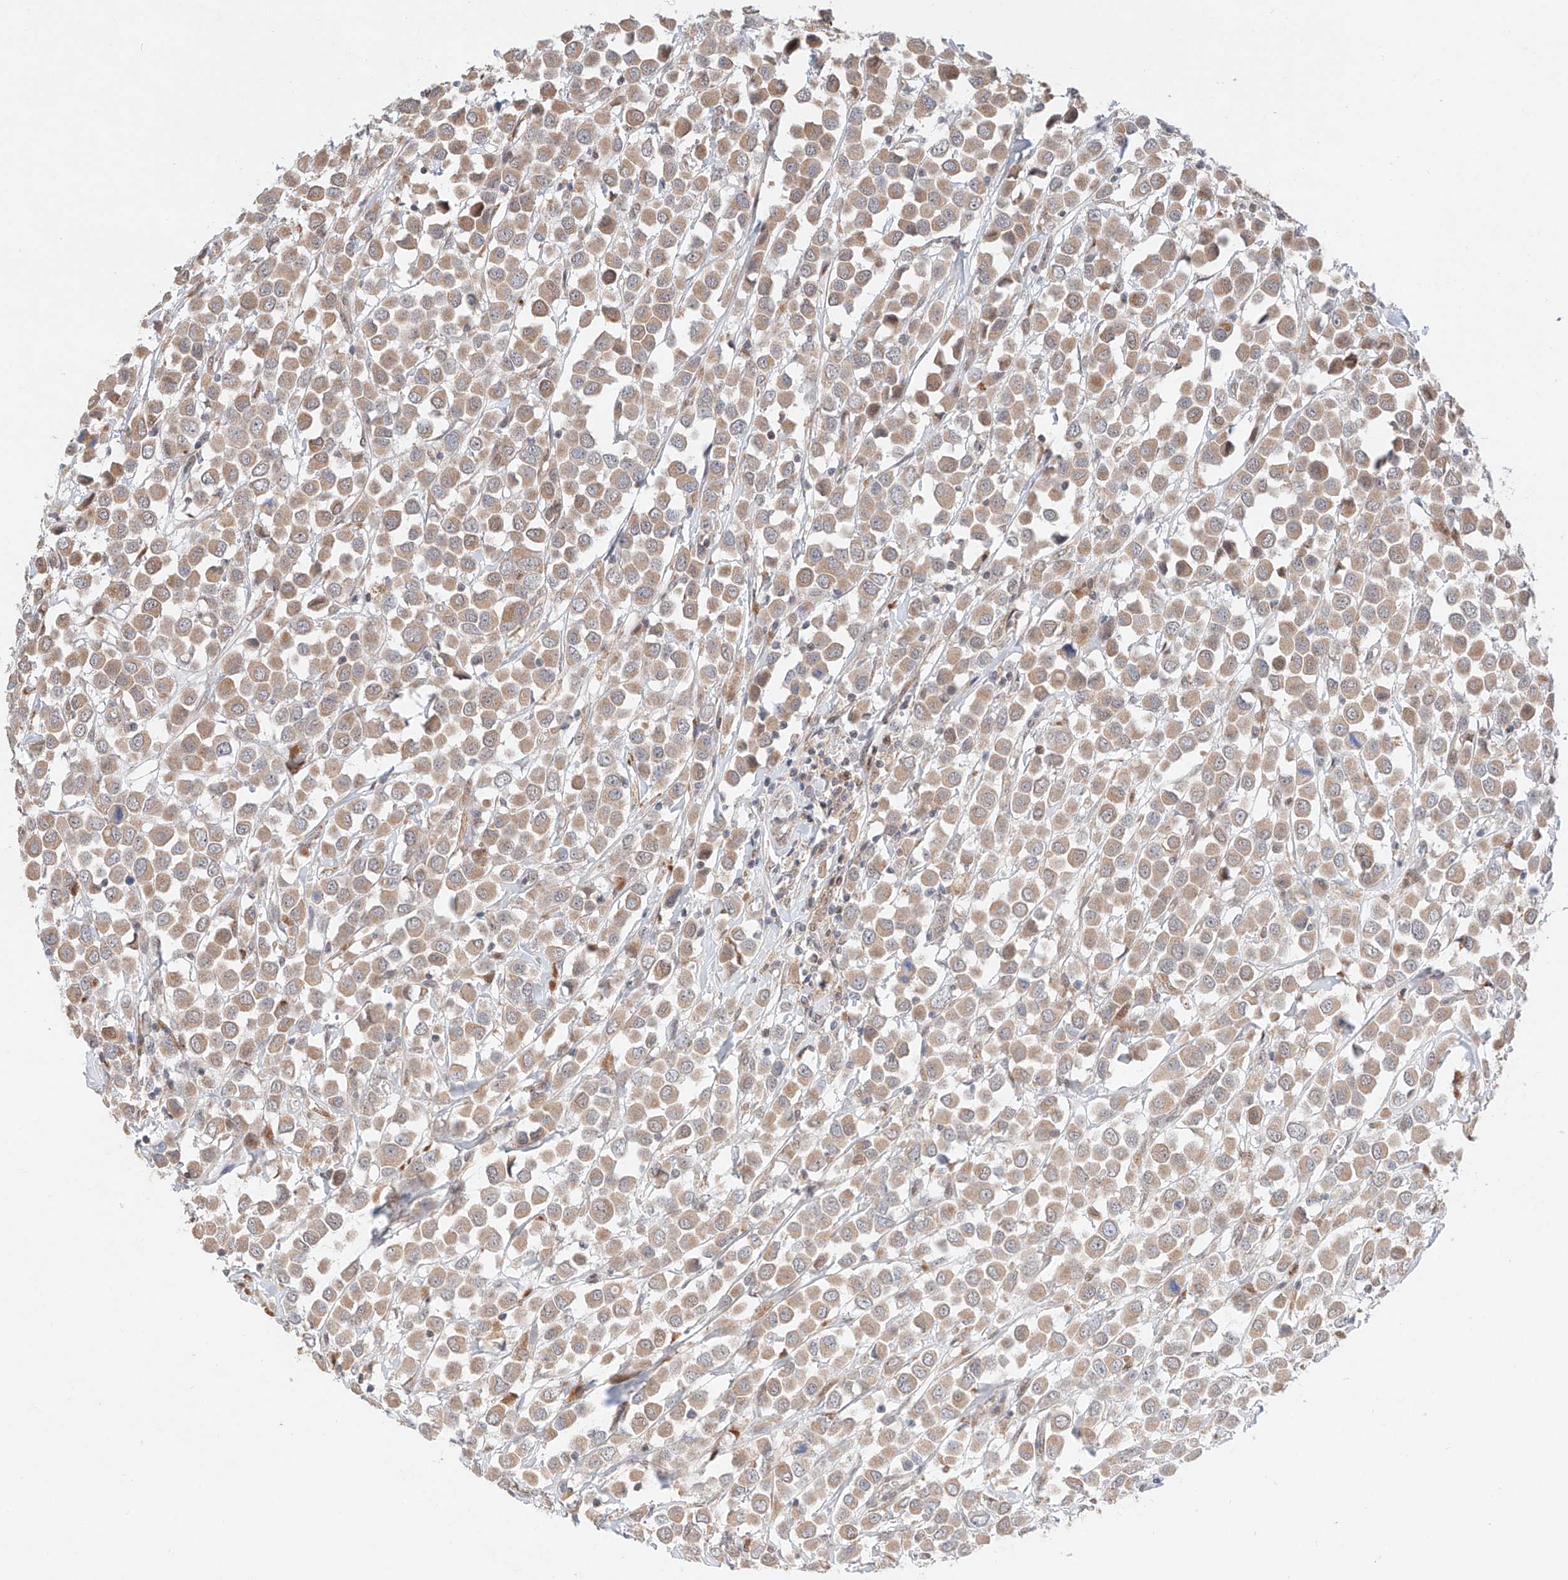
{"staining": {"intensity": "weak", "quantity": ">75%", "location": "cytoplasmic/membranous"}, "tissue": "breast cancer", "cell_type": "Tumor cells", "image_type": "cancer", "snomed": [{"axis": "morphology", "description": "Duct carcinoma"}, {"axis": "topography", "description": "Breast"}], "caption": "Human breast cancer (intraductal carcinoma) stained with a brown dye demonstrates weak cytoplasmic/membranous positive staining in about >75% of tumor cells.", "gene": "GCNT1", "patient": {"sex": "female", "age": 61}}